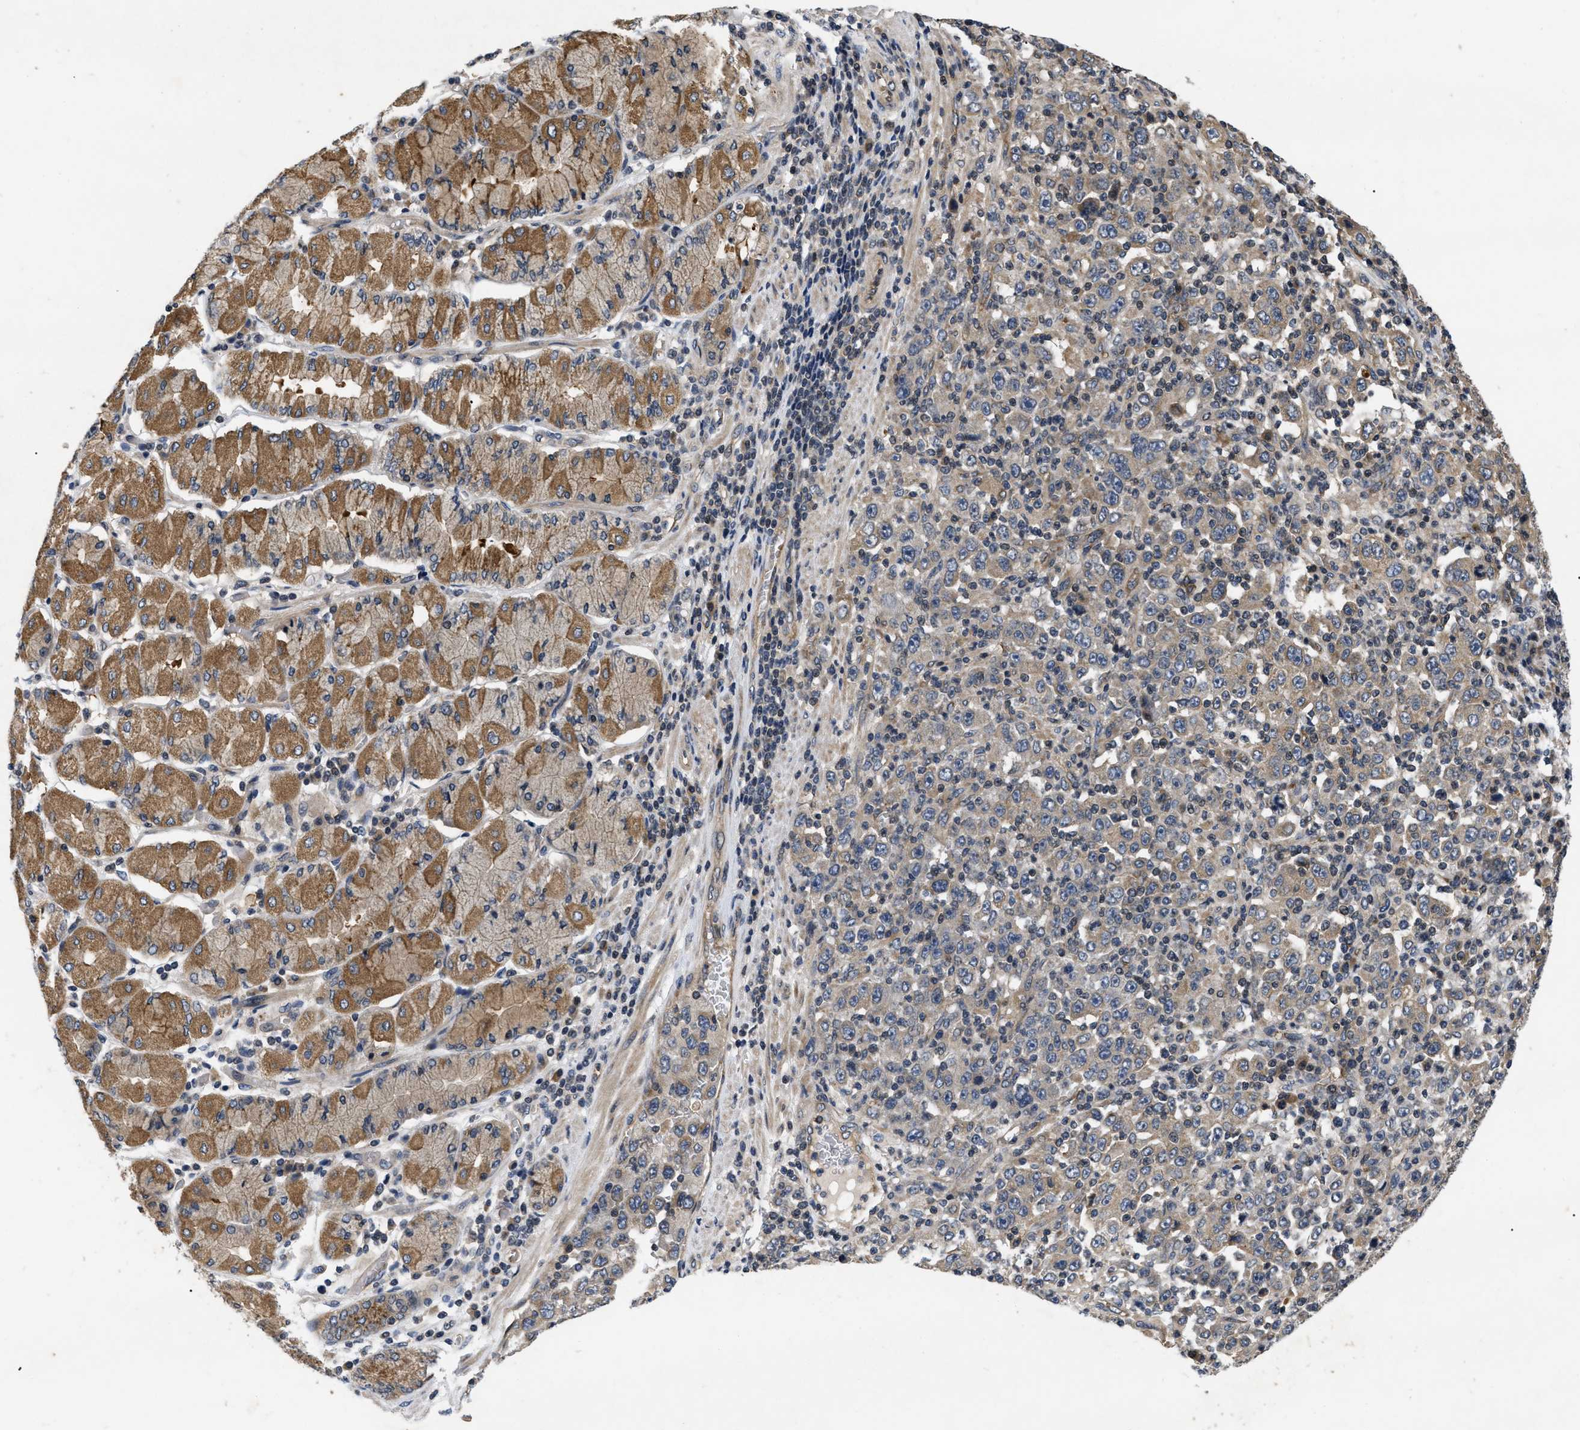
{"staining": {"intensity": "weak", "quantity": "<25%", "location": "cytoplasmic/membranous"}, "tissue": "stomach cancer", "cell_type": "Tumor cells", "image_type": "cancer", "snomed": [{"axis": "morphology", "description": "Normal tissue, NOS"}, {"axis": "morphology", "description": "Adenocarcinoma, NOS"}, {"axis": "topography", "description": "Stomach, upper"}, {"axis": "topography", "description": "Stomach"}], "caption": "Stomach adenocarcinoma was stained to show a protein in brown. There is no significant positivity in tumor cells.", "gene": "HMGCR", "patient": {"sex": "male", "age": 59}}